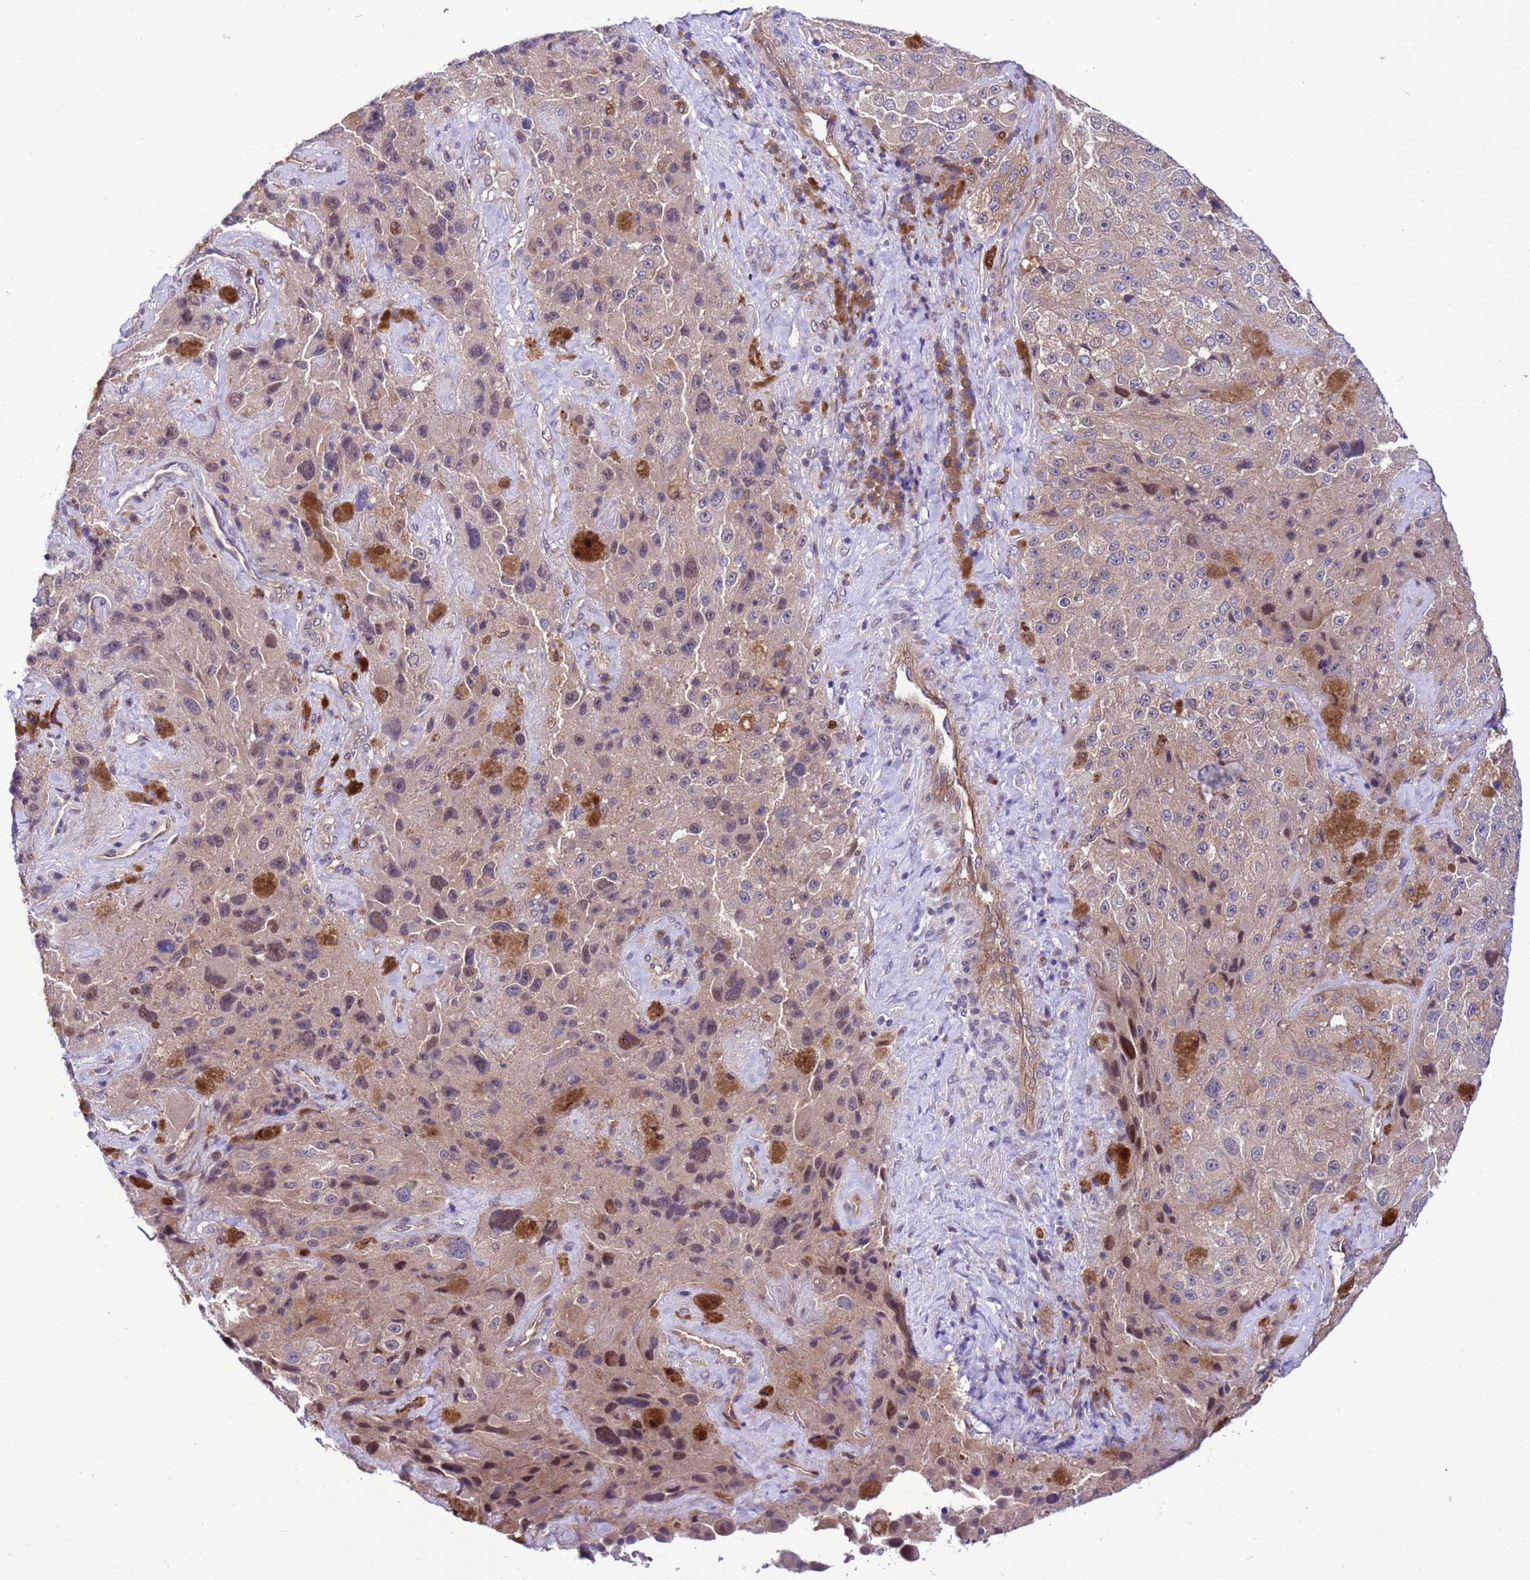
{"staining": {"intensity": "moderate", "quantity": "<25%", "location": "cytoplasmic/membranous,nuclear"}, "tissue": "melanoma", "cell_type": "Tumor cells", "image_type": "cancer", "snomed": [{"axis": "morphology", "description": "Malignant melanoma, Metastatic site"}, {"axis": "topography", "description": "Lymph node"}], "caption": "IHC histopathology image of human melanoma stained for a protein (brown), which demonstrates low levels of moderate cytoplasmic/membranous and nuclear staining in approximately <25% of tumor cells.", "gene": "RASD1", "patient": {"sex": "male", "age": 62}}